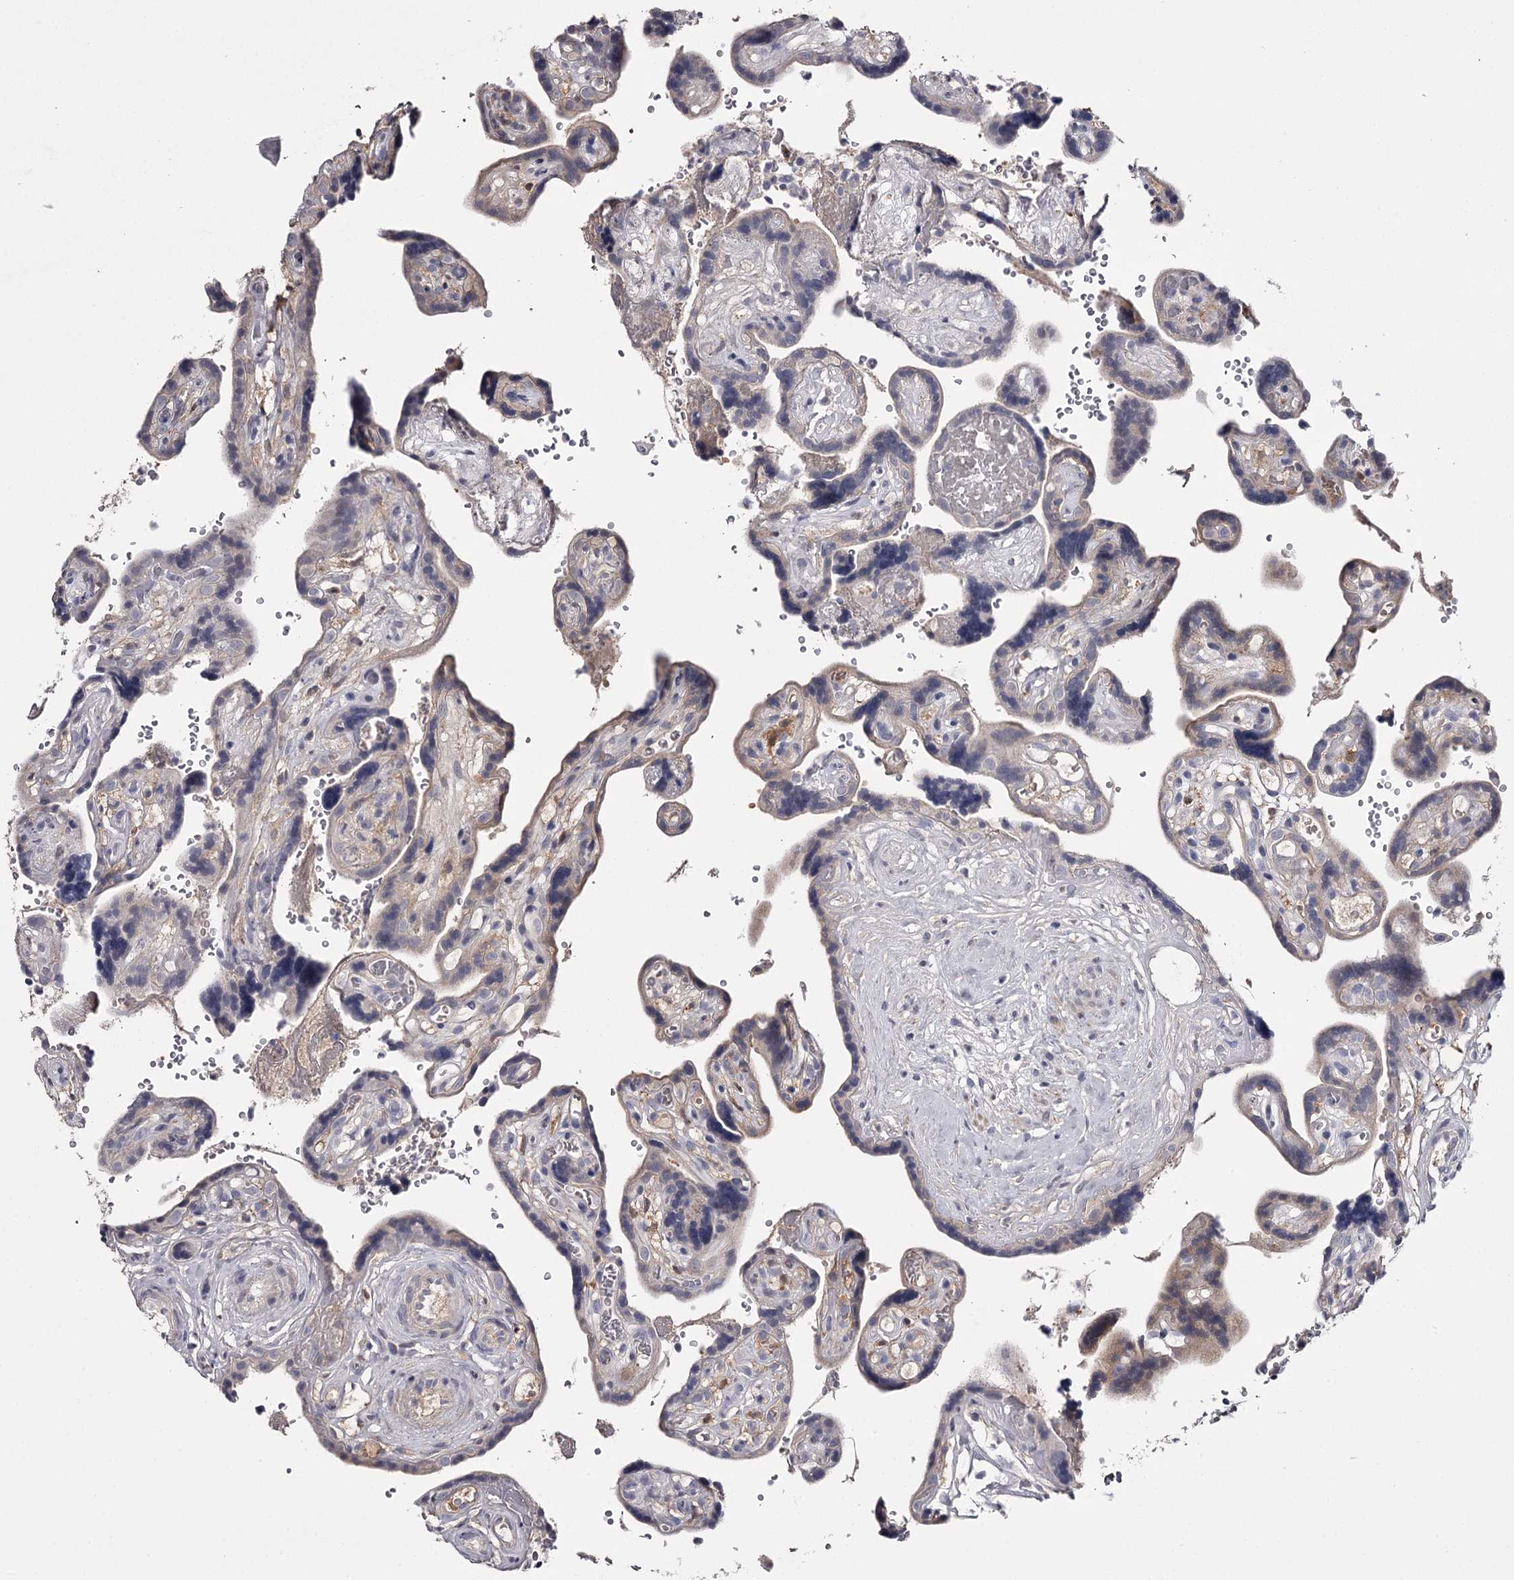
{"staining": {"intensity": "strong", "quantity": ">75%", "location": "cytoplasmic/membranous"}, "tissue": "placenta", "cell_type": "Decidual cells", "image_type": "normal", "snomed": [{"axis": "morphology", "description": "Normal tissue, NOS"}, {"axis": "topography", "description": "Placenta"}], "caption": "About >75% of decidual cells in unremarkable human placenta display strong cytoplasmic/membranous protein staining as visualized by brown immunohistochemical staining.", "gene": "FDXACB1", "patient": {"sex": "female", "age": 30}}